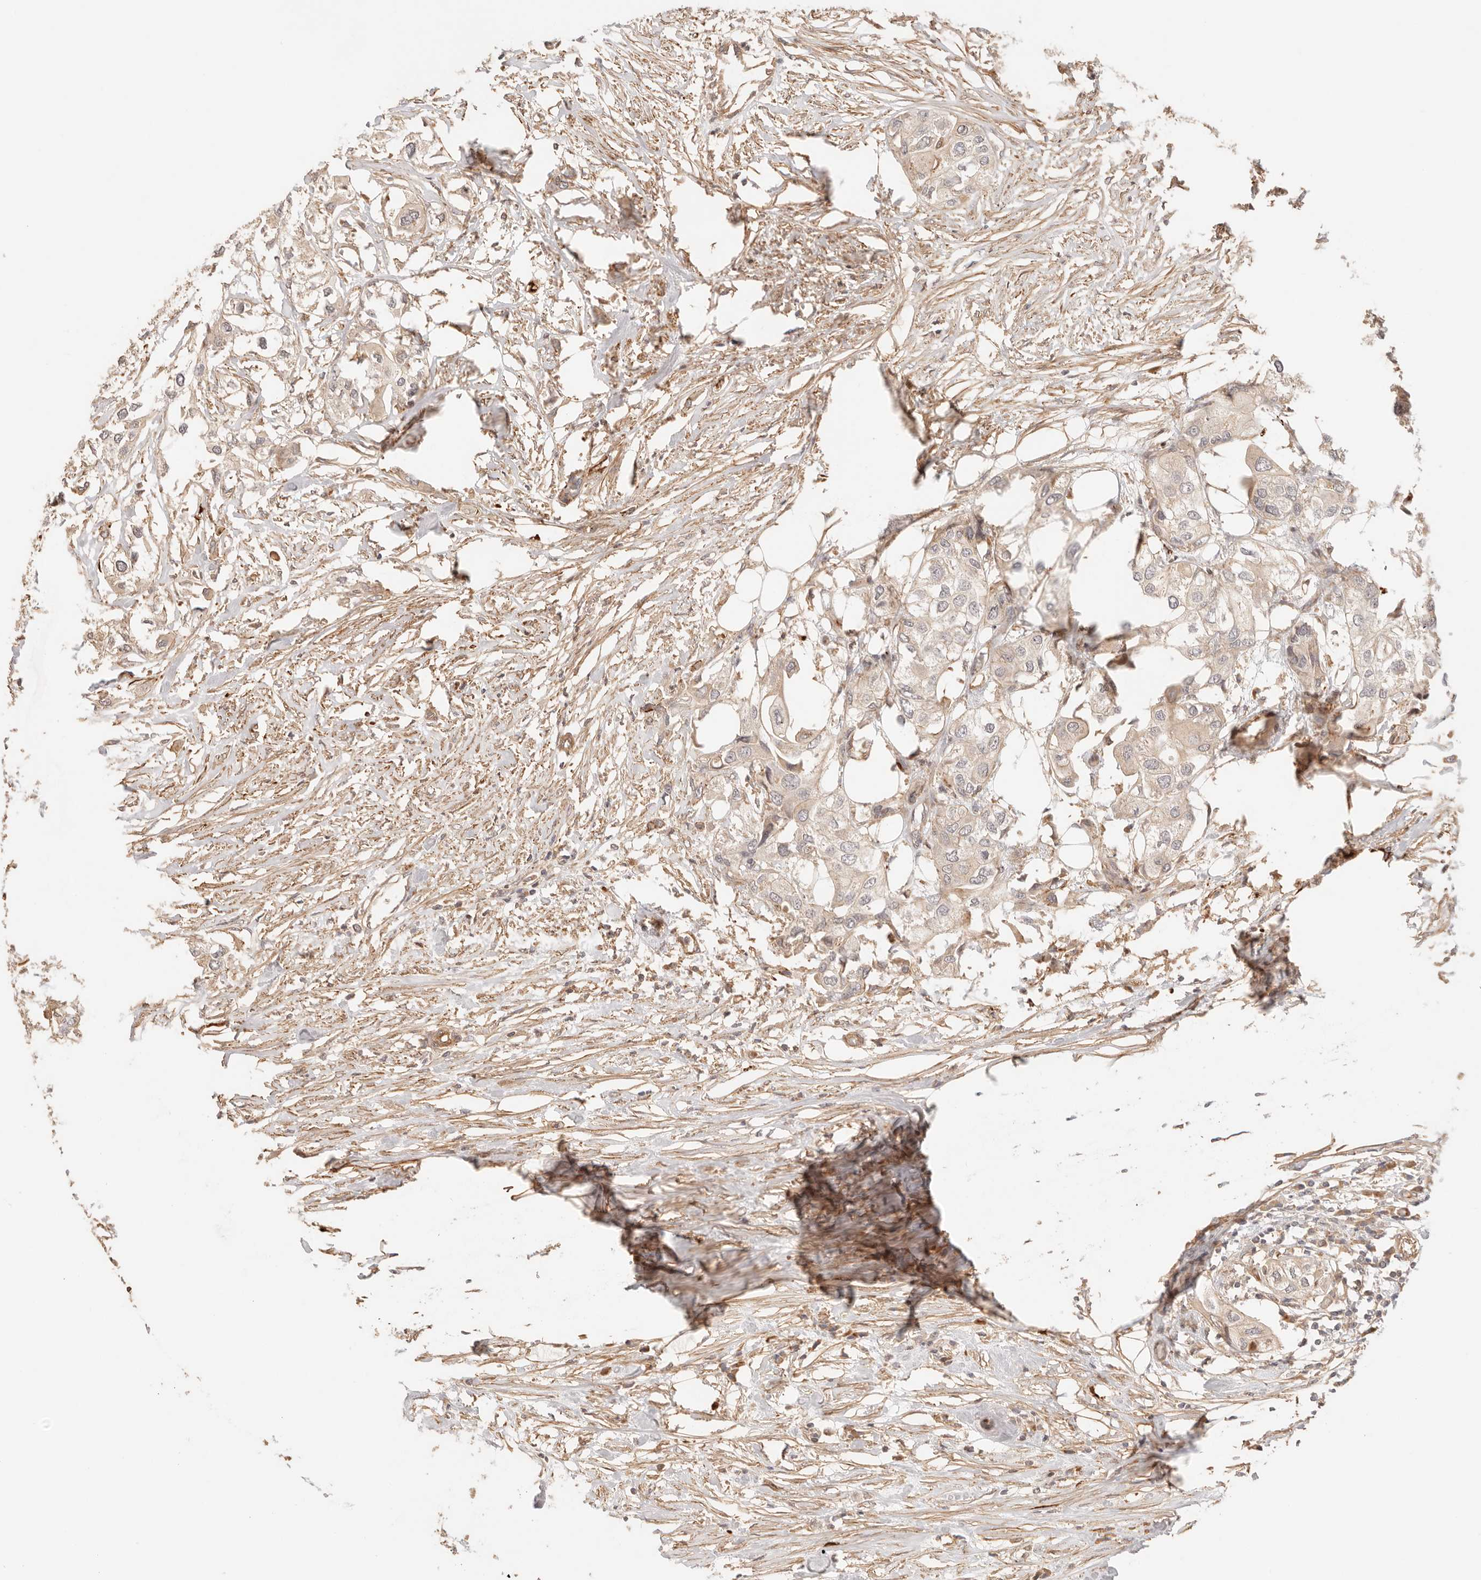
{"staining": {"intensity": "weak", "quantity": "25%-75%", "location": "cytoplasmic/membranous"}, "tissue": "urothelial cancer", "cell_type": "Tumor cells", "image_type": "cancer", "snomed": [{"axis": "morphology", "description": "Urothelial carcinoma, High grade"}, {"axis": "topography", "description": "Urinary bladder"}], "caption": "A brown stain shows weak cytoplasmic/membranous expression of a protein in urothelial carcinoma (high-grade) tumor cells.", "gene": "IL1R2", "patient": {"sex": "male", "age": 64}}